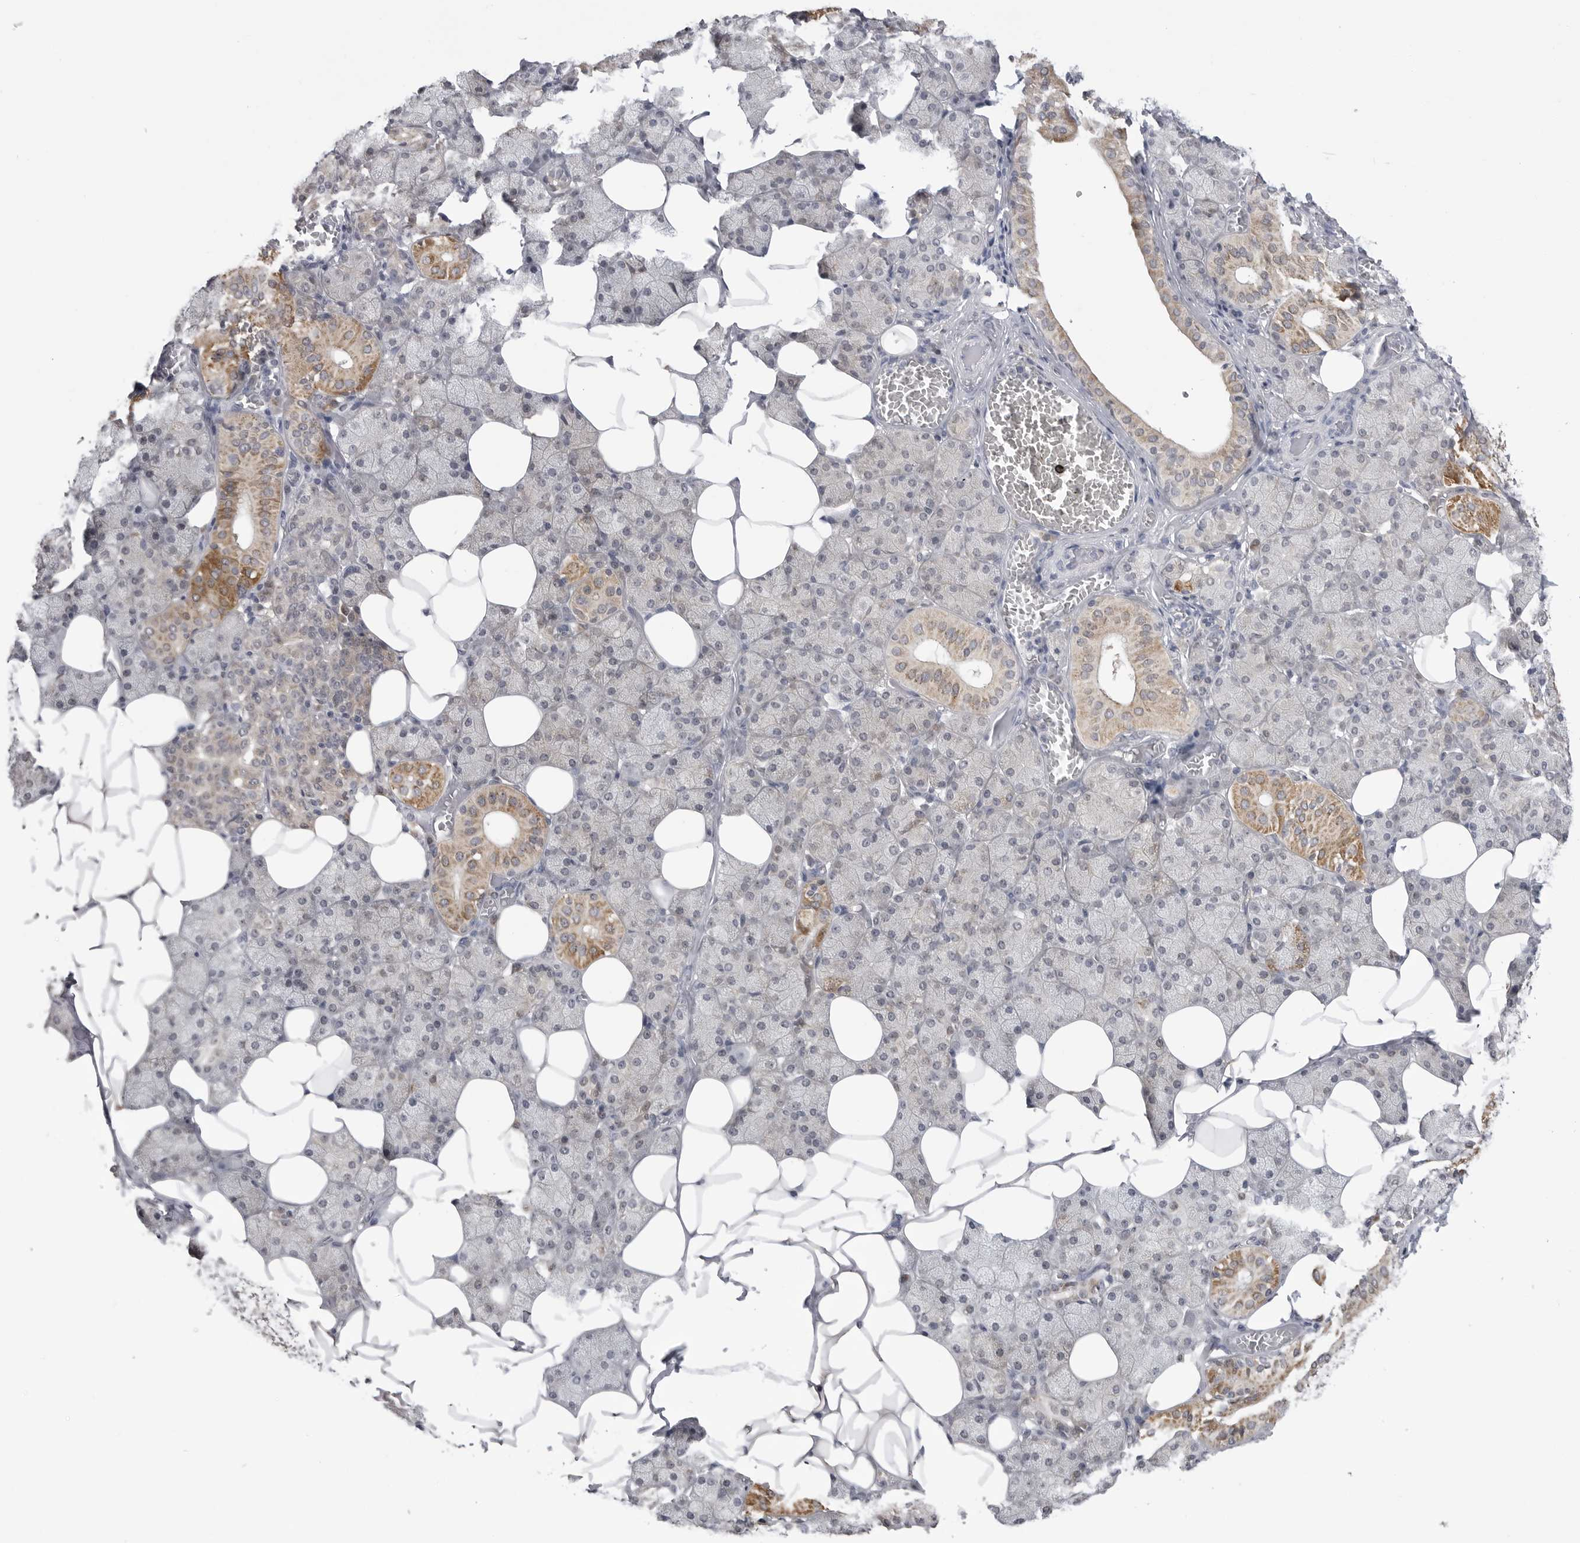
{"staining": {"intensity": "moderate", "quantity": "<25%", "location": "cytoplasmic/membranous"}, "tissue": "salivary gland", "cell_type": "Glandular cells", "image_type": "normal", "snomed": [{"axis": "morphology", "description": "Normal tissue, NOS"}, {"axis": "topography", "description": "Salivary gland"}], "caption": "Immunohistochemical staining of benign human salivary gland displays moderate cytoplasmic/membranous protein staining in approximately <25% of glandular cells. Using DAB (3,3'-diaminobenzidine) (brown) and hematoxylin (blue) stains, captured at high magnification using brightfield microscopy.", "gene": "FH", "patient": {"sex": "female", "age": 33}}